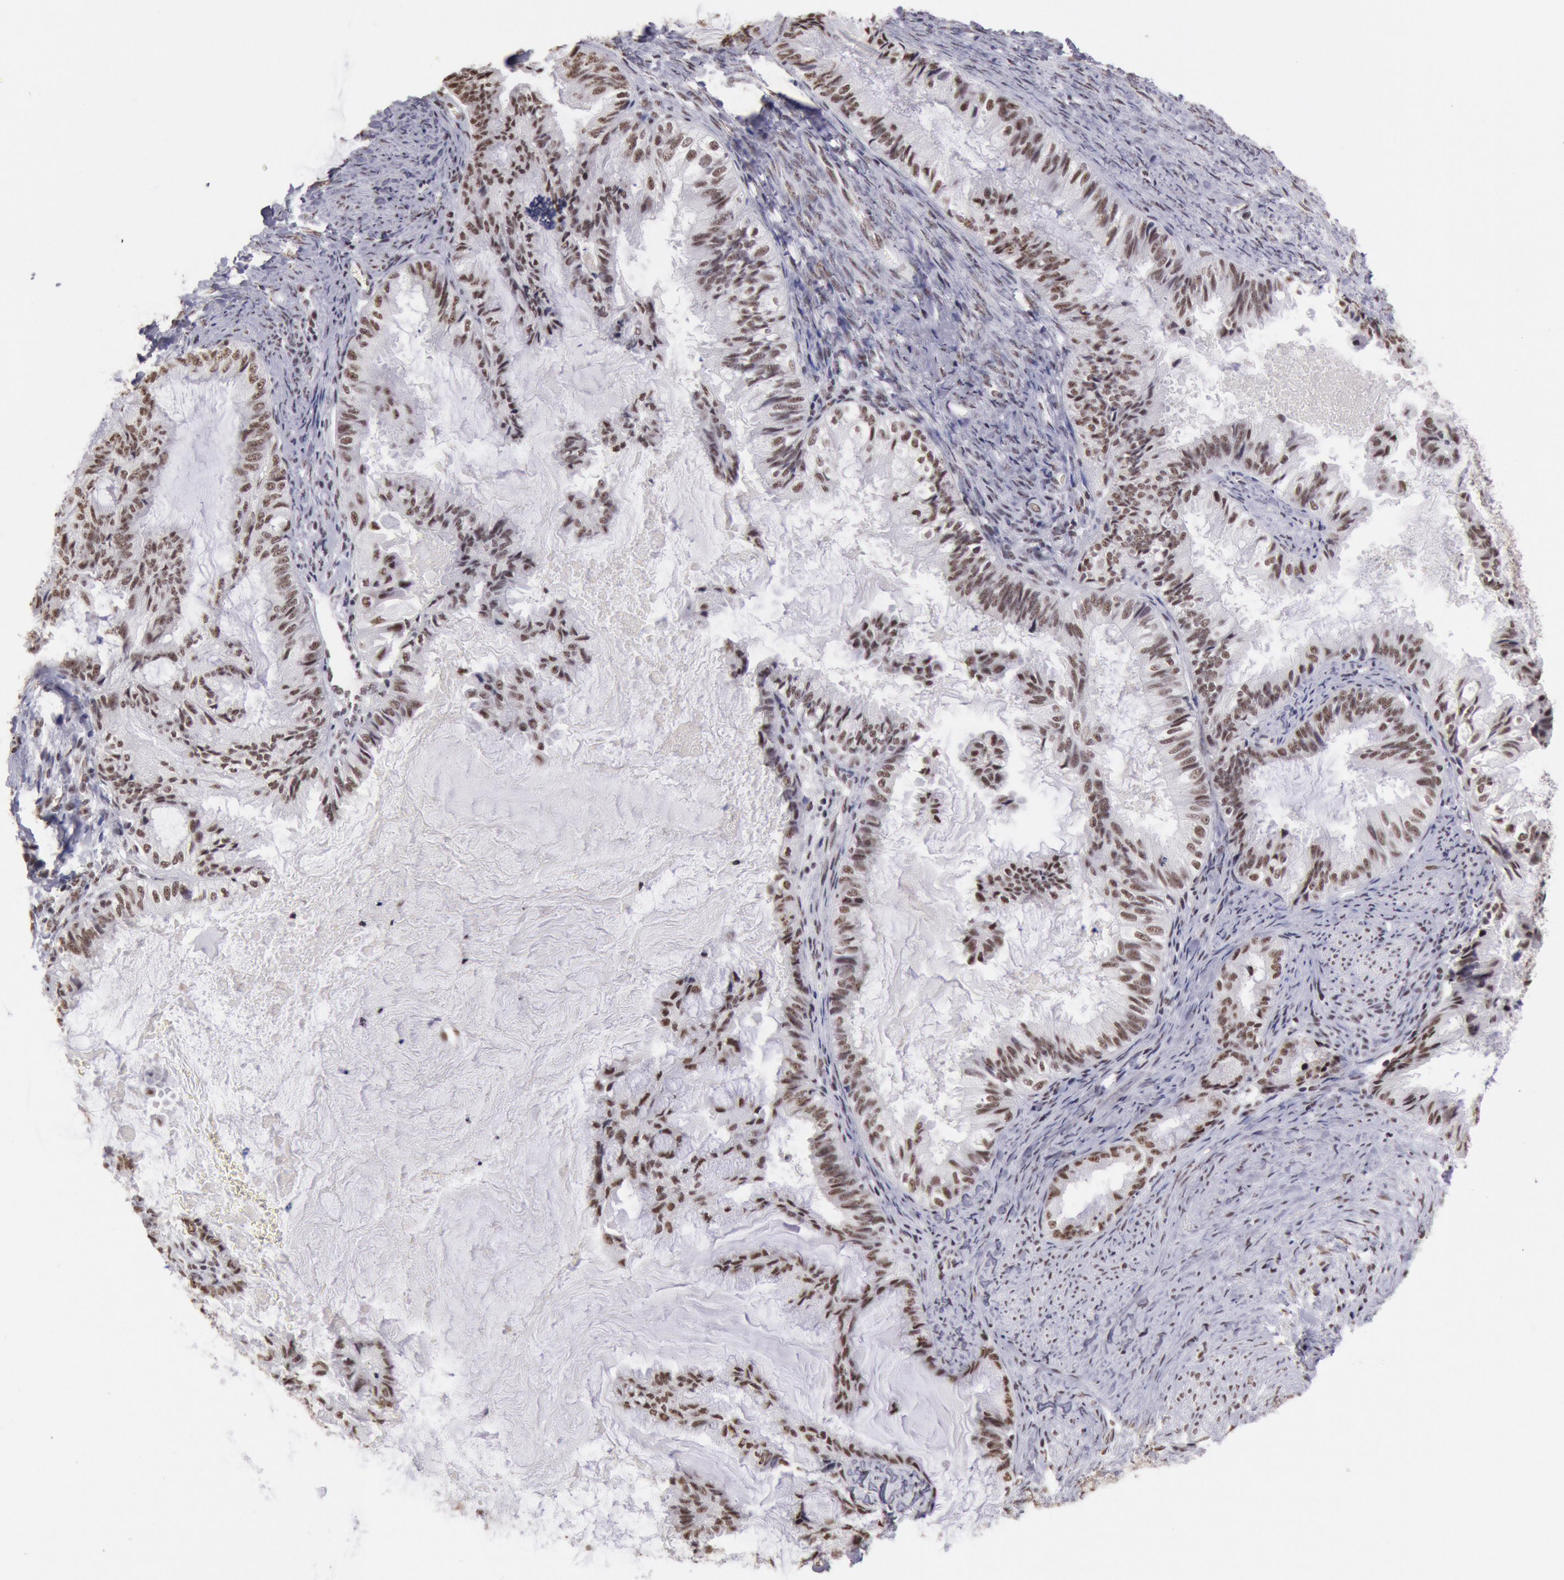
{"staining": {"intensity": "moderate", "quantity": ">75%", "location": "nuclear"}, "tissue": "endometrial cancer", "cell_type": "Tumor cells", "image_type": "cancer", "snomed": [{"axis": "morphology", "description": "Adenocarcinoma, NOS"}, {"axis": "topography", "description": "Endometrium"}], "caption": "Human endometrial cancer stained with a protein marker exhibits moderate staining in tumor cells.", "gene": "SNRPD3", "patient": {"sex": "female", "age": 86}}